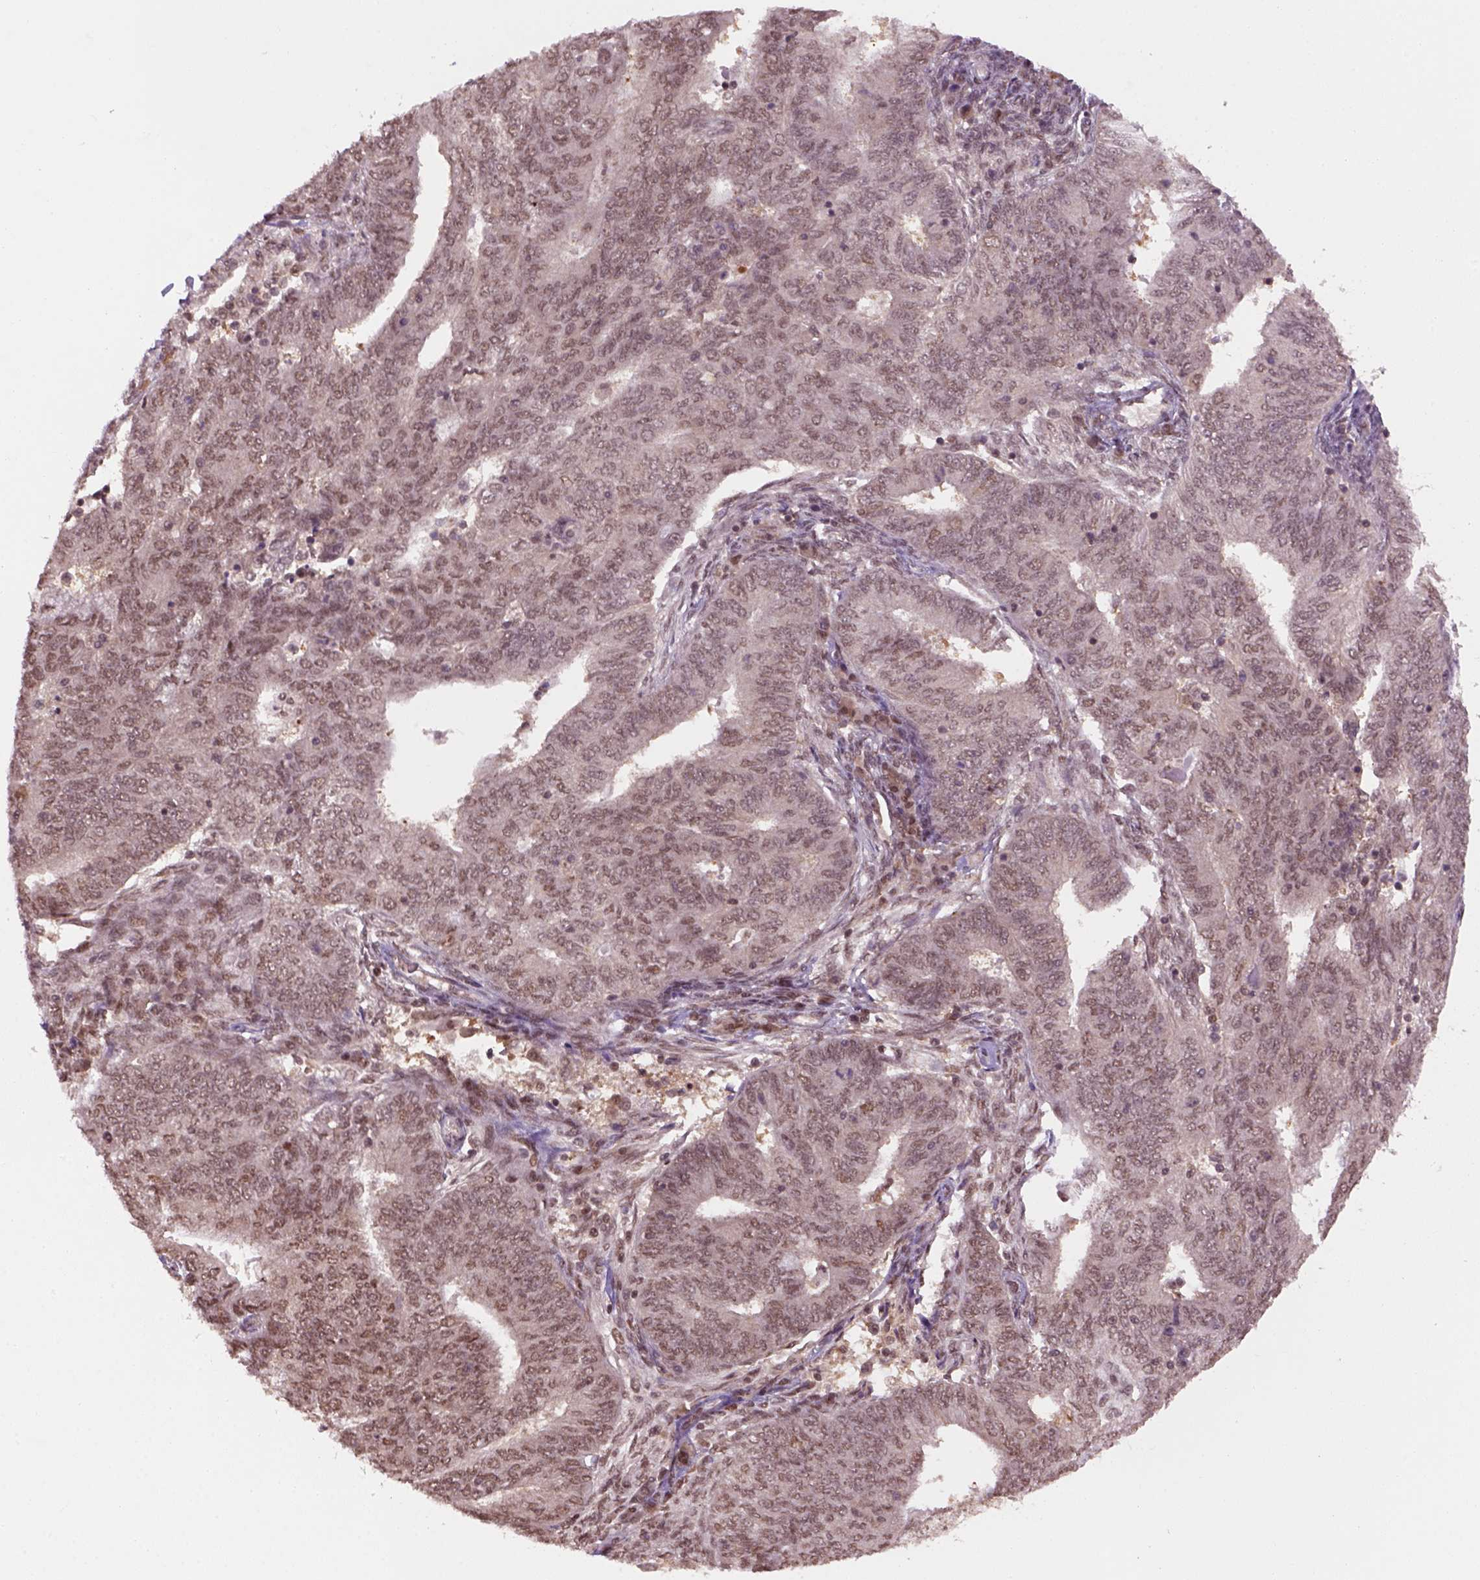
{"staining": {"intensity": "weak", "quantity": ">75%", "location": "nuclear"}, "tissue": "endometrial cancer", "cell_type": "Tumor cells", "image_type": "cancer", "snomed": [{"axis": "morphology", "description": "Adenocarcinoma, NOS"}, {"axis": "topography", "description": "Endometrium"}], "caption": "An image of adenocarcinoma (endometrial) stained for a protein exhibits weak nuclear brown staining in tumor cells. Immunohistochemistry (ihc) stains the protein of interest in brown and the nuclei are stained blue.", "gene": "GOT1", "patient": {"sex": "female", "age": 62}}